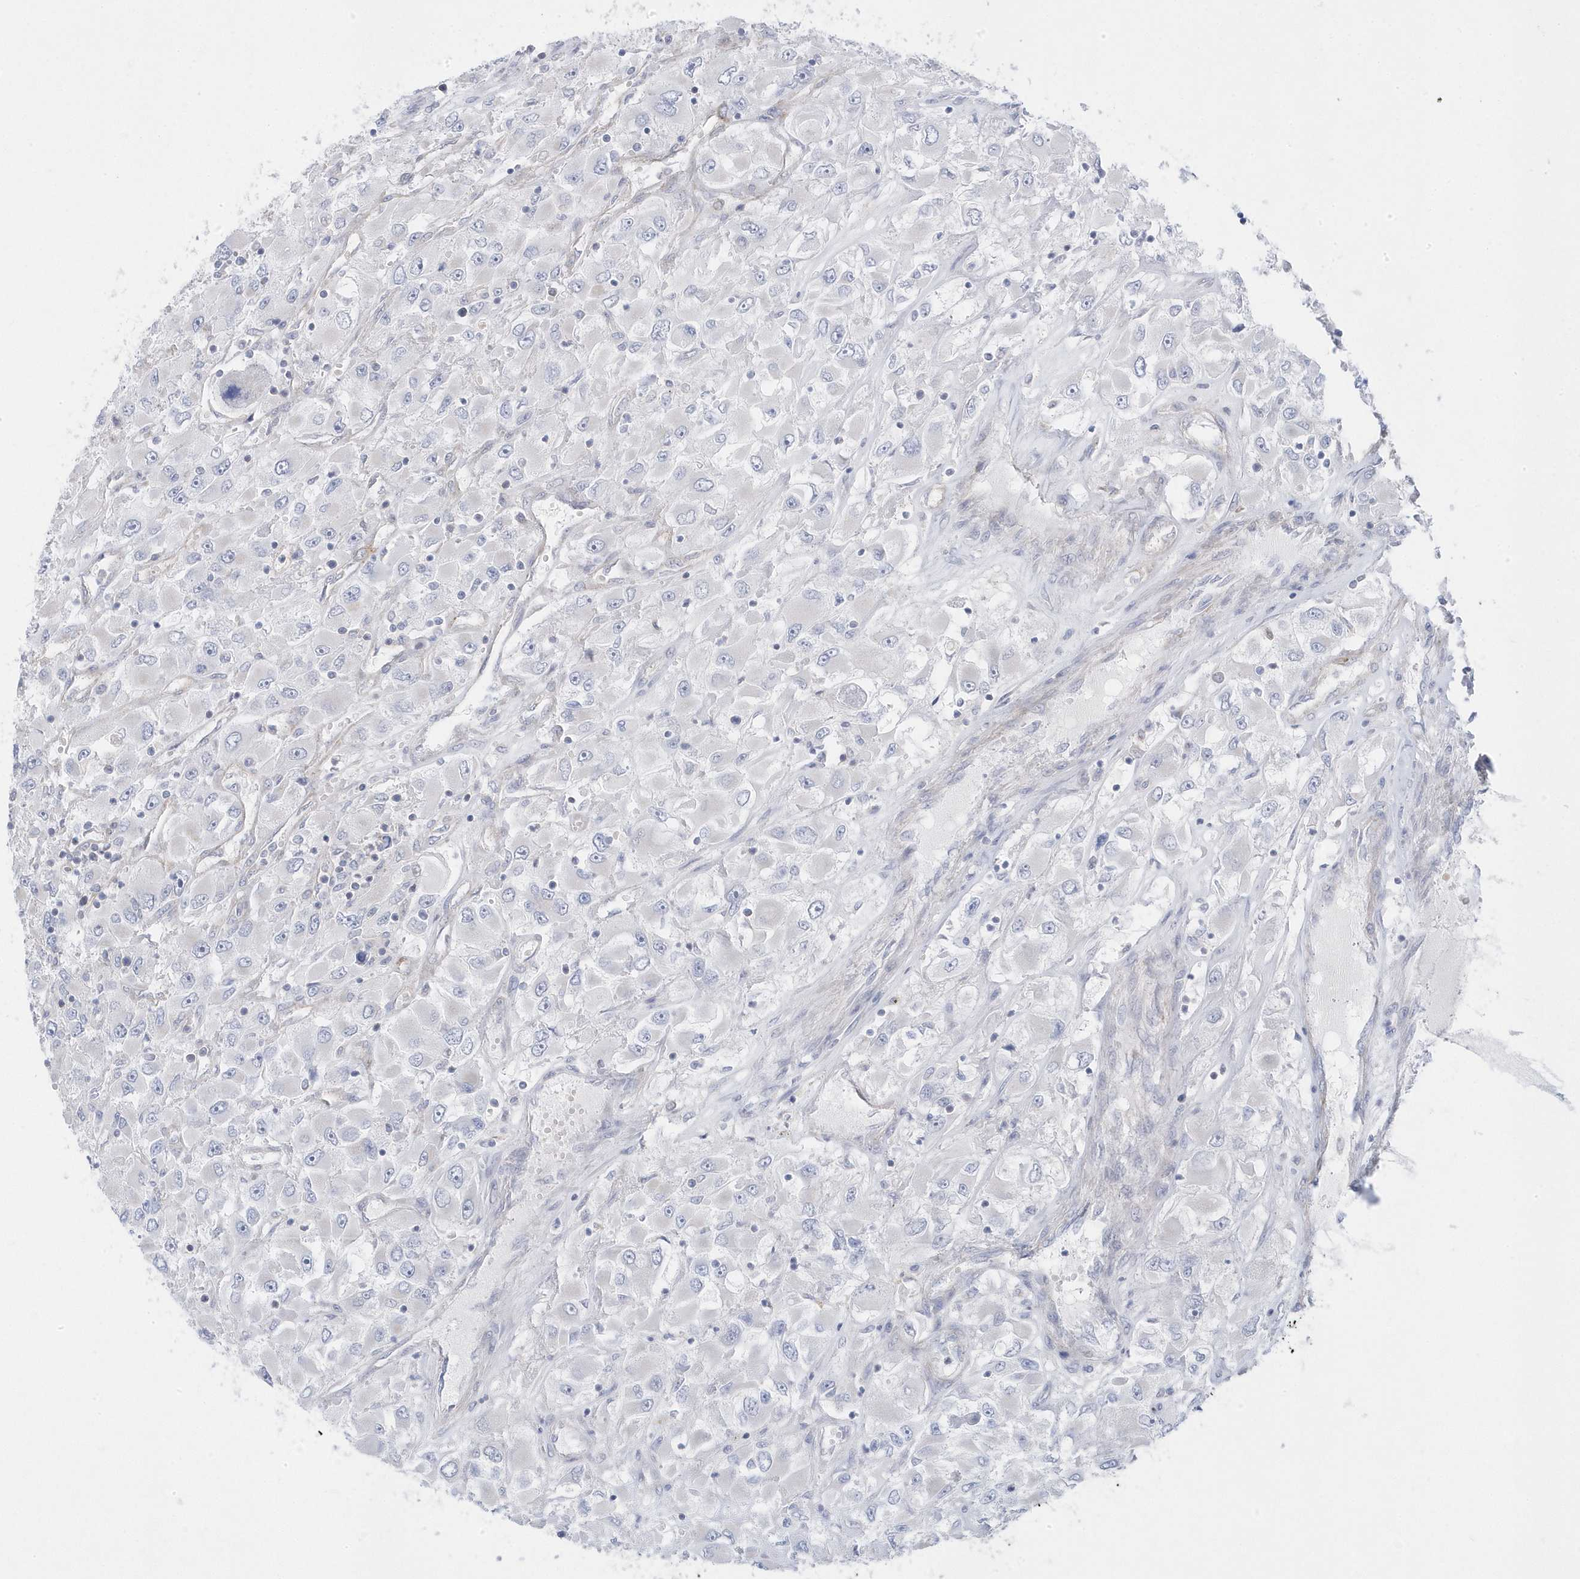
{"staining": {"intensity": "negative", "quantity": "none", "location": "none"}, "tissue": "renal cancer", "cell_type": "Tumor cells", "image_type": "cancer", "snomed": [{"axis": "morphology", "description": "Adenocarcinoma, NOS"}, {"axis": "topography", "description": "Kidney"}], "caption": "IHC histopathology image of renal cancer (adenocarcinoma) stained for a protein (brown), which demonstrates no expression in tumor cells.", "gene": "ANAPC1", "patient": {"sex": "female", "age": 52}}